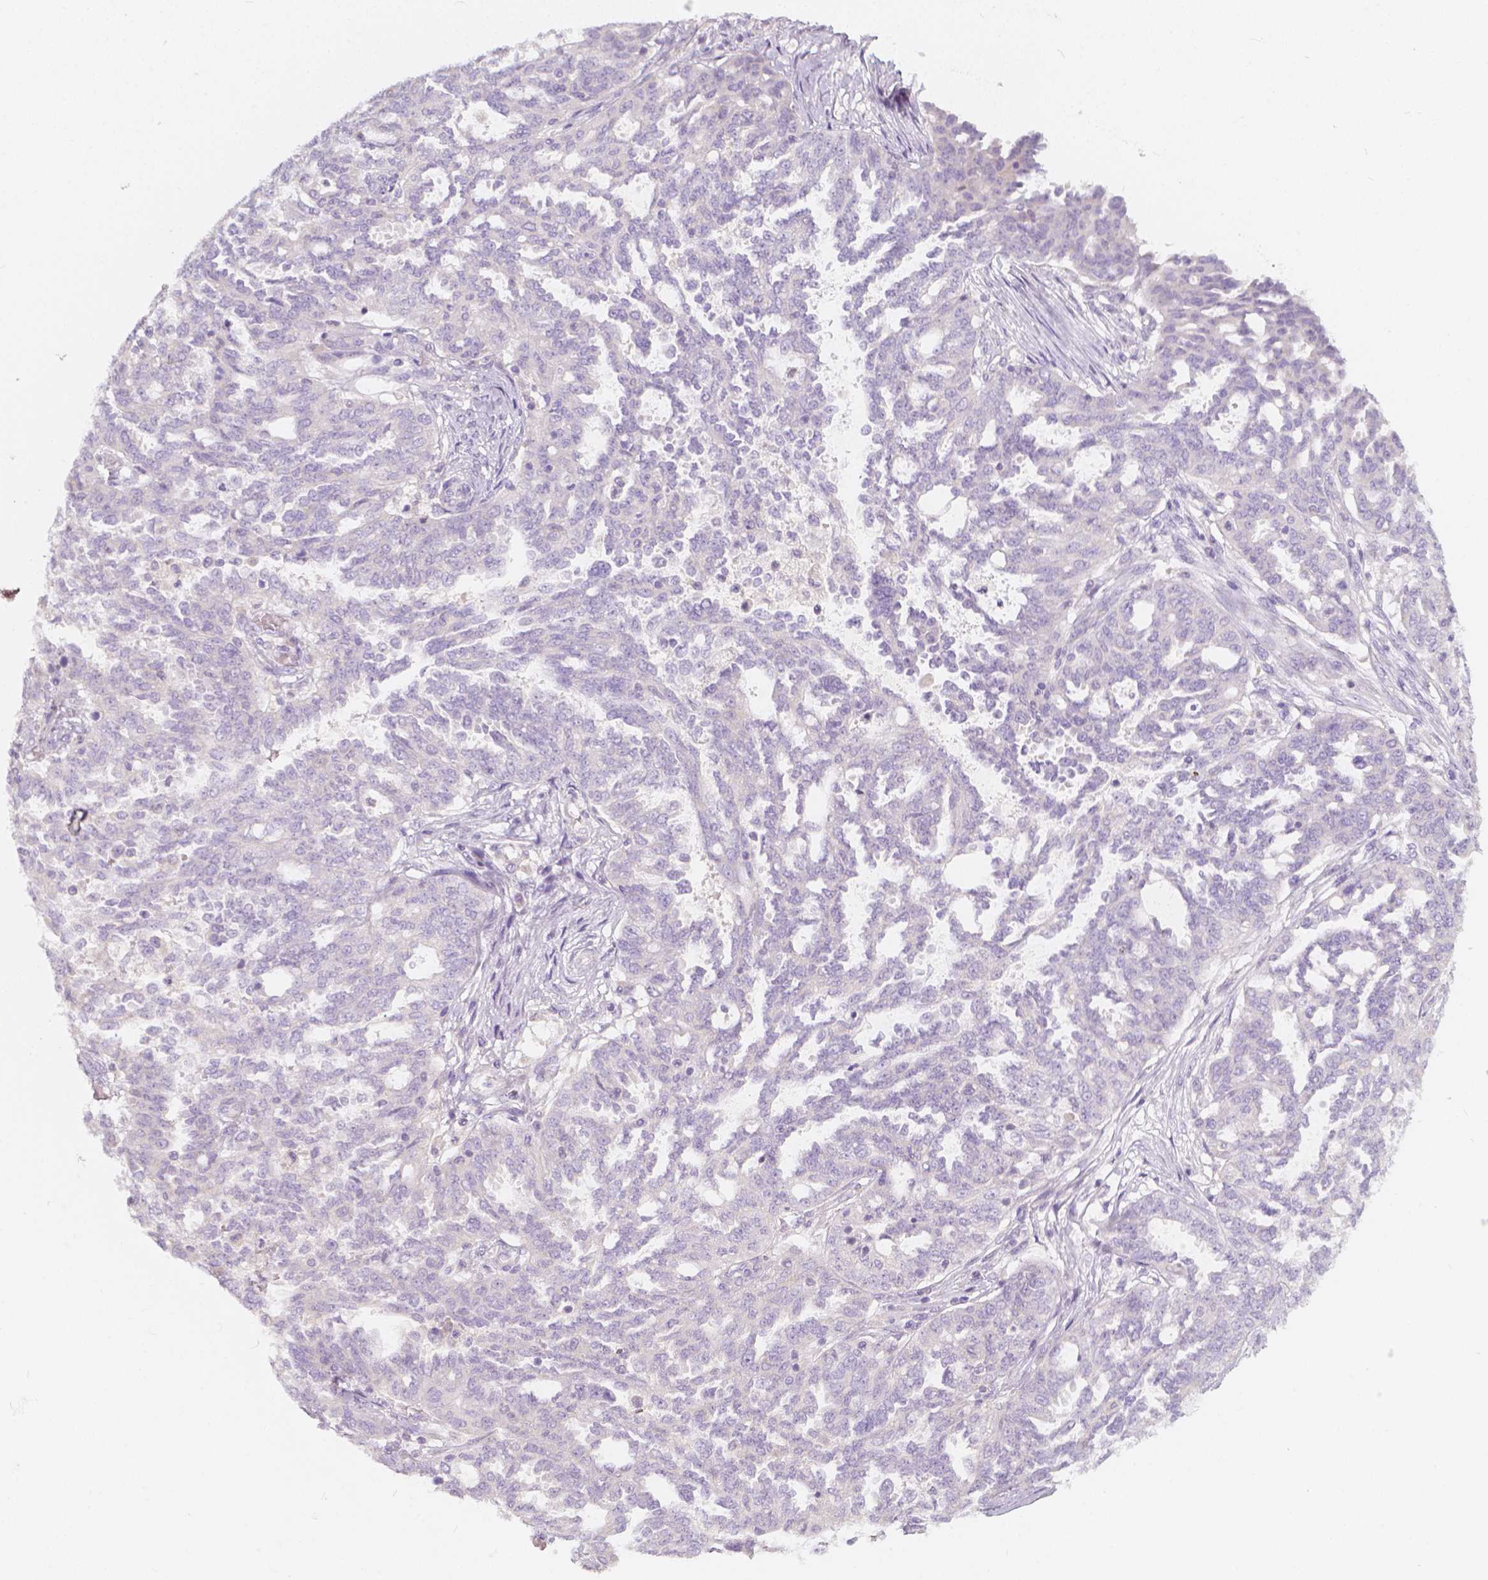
{"staining": {"intensity": "negative", "quantity": "none", "location": "none"}, "tissue": "ovarian cancer", "cell_type": "Tumor cells", "image_type": "cancer", "snomed": [{"axis": "morphology", "description": "Cystadenocarcinoma, serous, NOS"}, {"axis": "topography", "description": "Ovary"}], "caption": "The immunohistochemistry (IHC) image has no significant positivity in tumor cells of ovarian serous cystadenocarcinoma tissue.", "gene": "RBFOX1", "patient": {"sex": "female", "age": 67}}